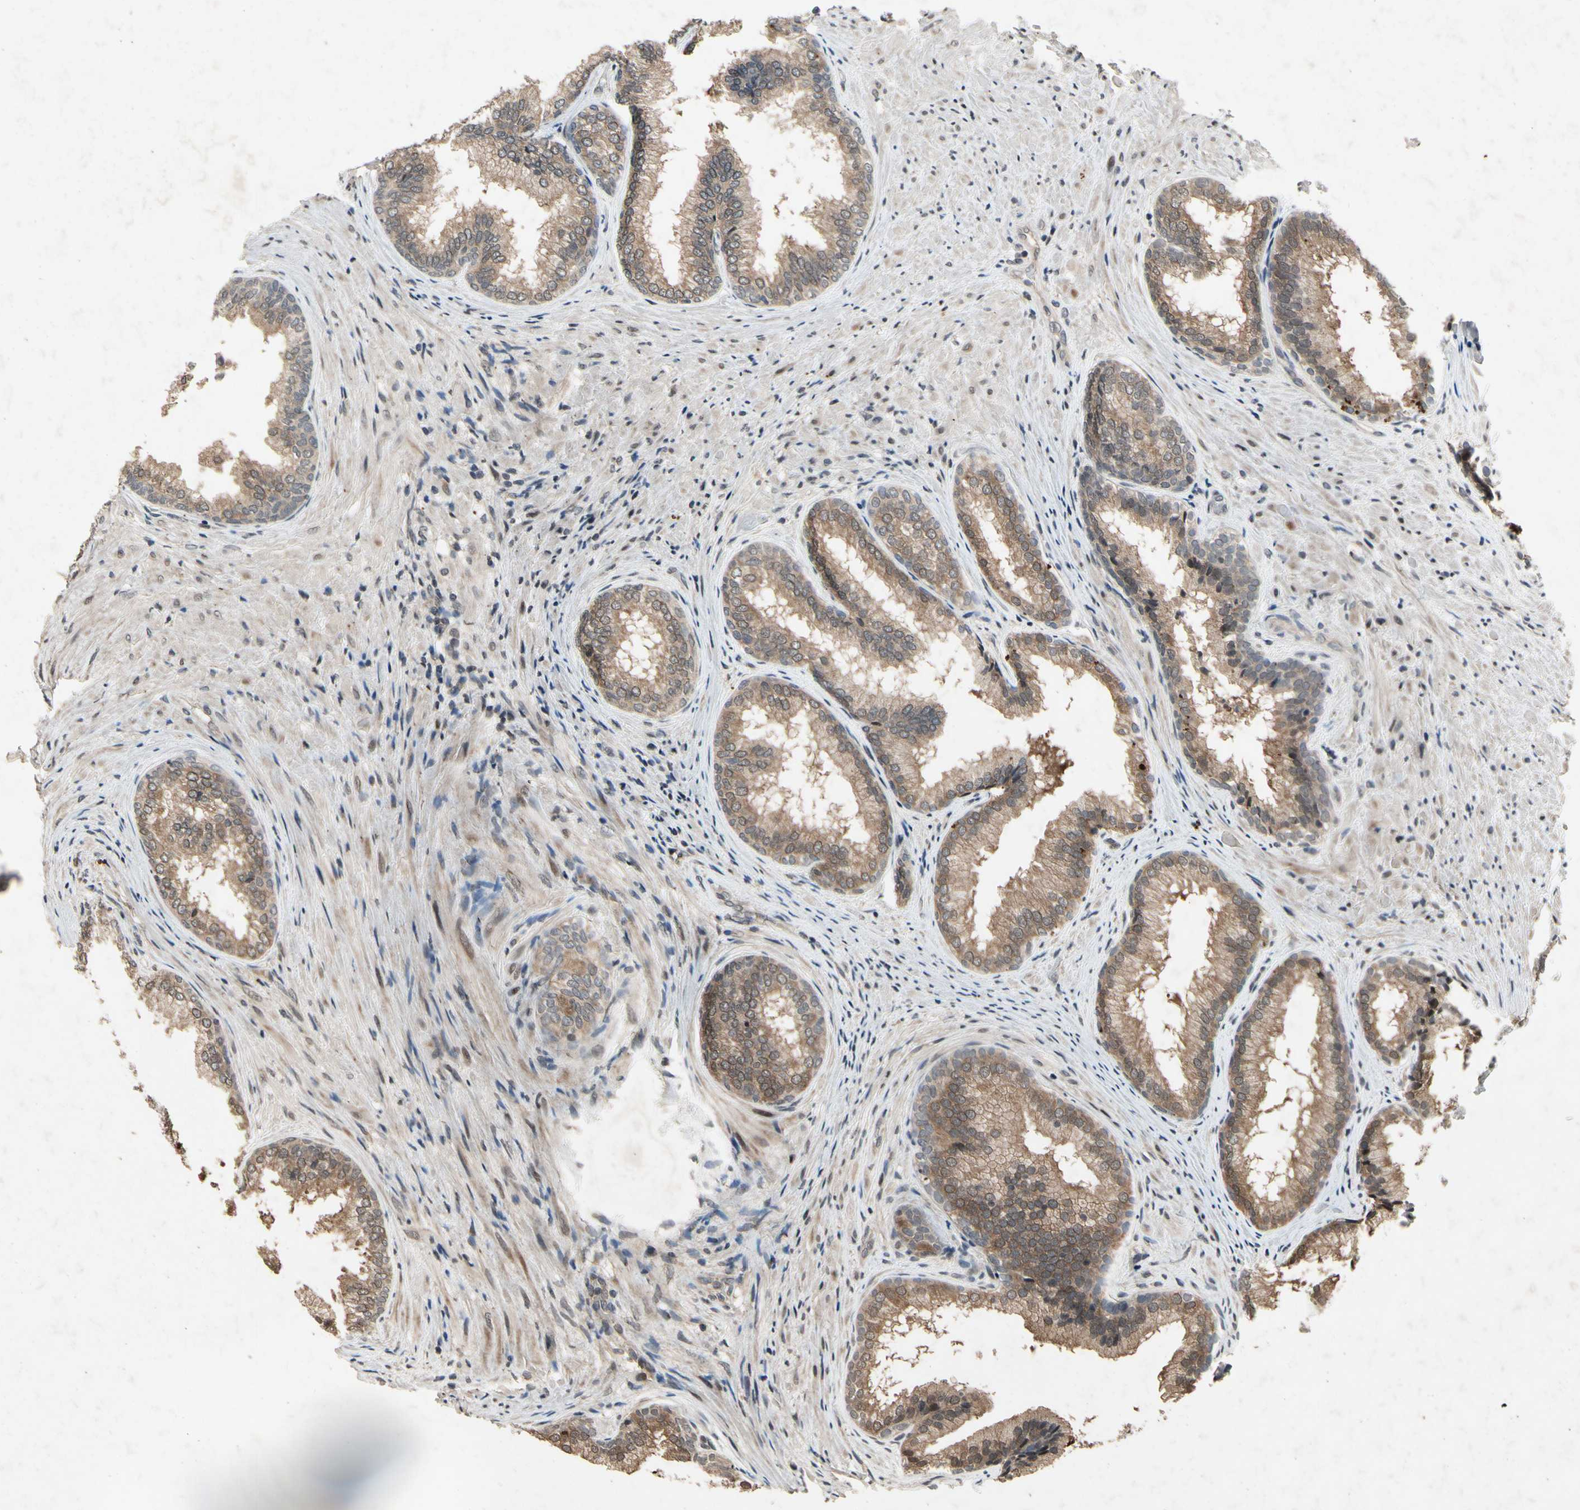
{"staining": {"intensity": "moderate", "quantity": ">75%", "location": "cytoplasmic/membranous"}, "tissue": "prostate", "cell_type": "Glandular cells", "image_type": "normal", "snomed": [{"axis": "morphology", "description": "Normal tissue, NOS"}, {"axis": "topography", "description": "Prostate"}], "caption": "This is an image of immunohistochemistry staining of normal prostate, which shows moderate expression in the cytoplasmic/membranous of glandular cells.", "gene": "DPY19L3", "patient": {"sex": "male", "age": 76}}